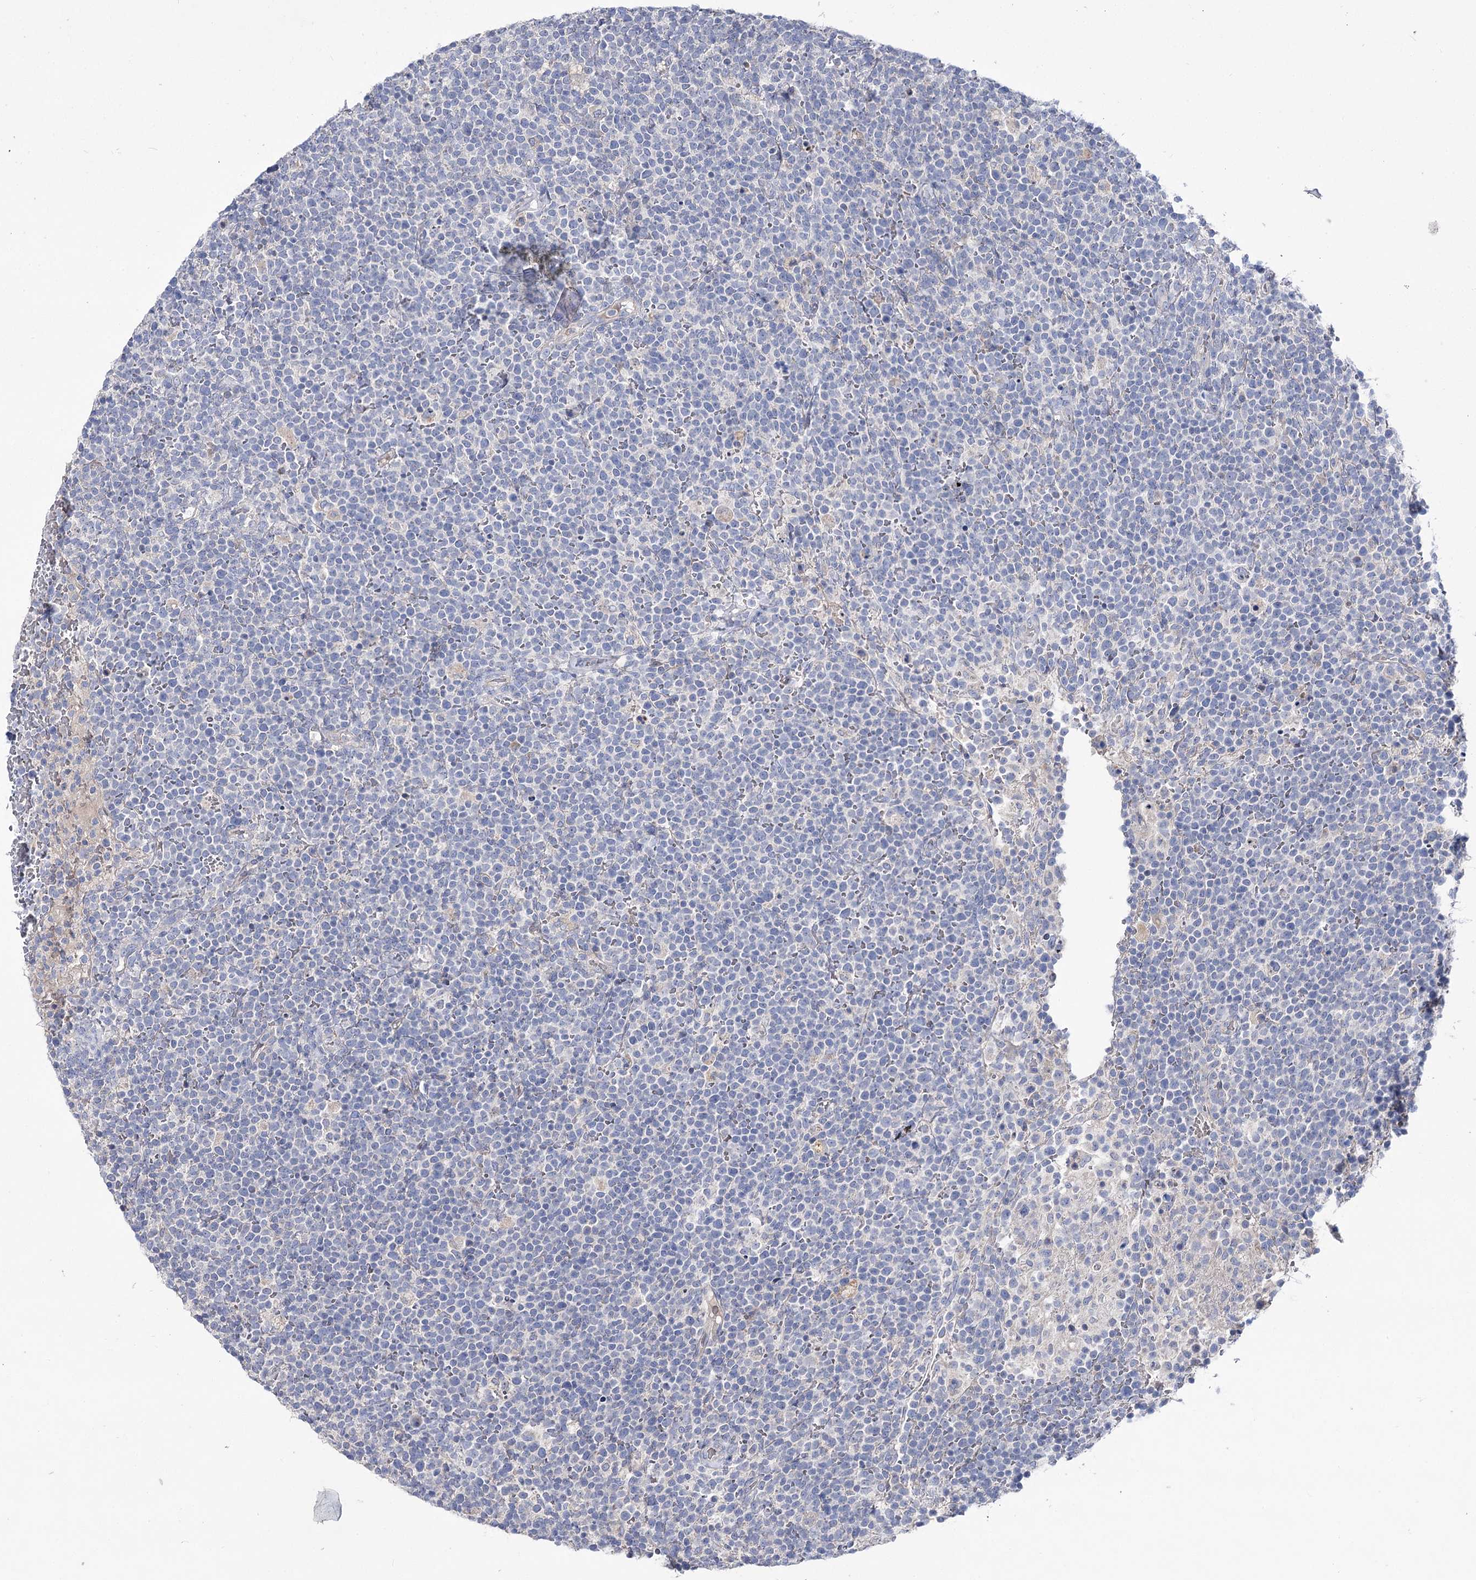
{"staining": {"intensity": "negative", "quantity": "none", "location": "none"}, "tissue": "lymphoma", "cell_type": "Tumor cells", "image_type": "cancer", "snomed": [{"axis": "morphology", "description": "Malignant lymphoma, non-Hodgkin's type, High grade"}, {"axis": "topography", "description": "Lymph node"}], "caption": "Tumor cells are negative for protein expression in human high-grade malignant lymphoma, non-Hodgkin's type.", "gene": "NRAP", "patient": {"sex": "male", "age": 61}}